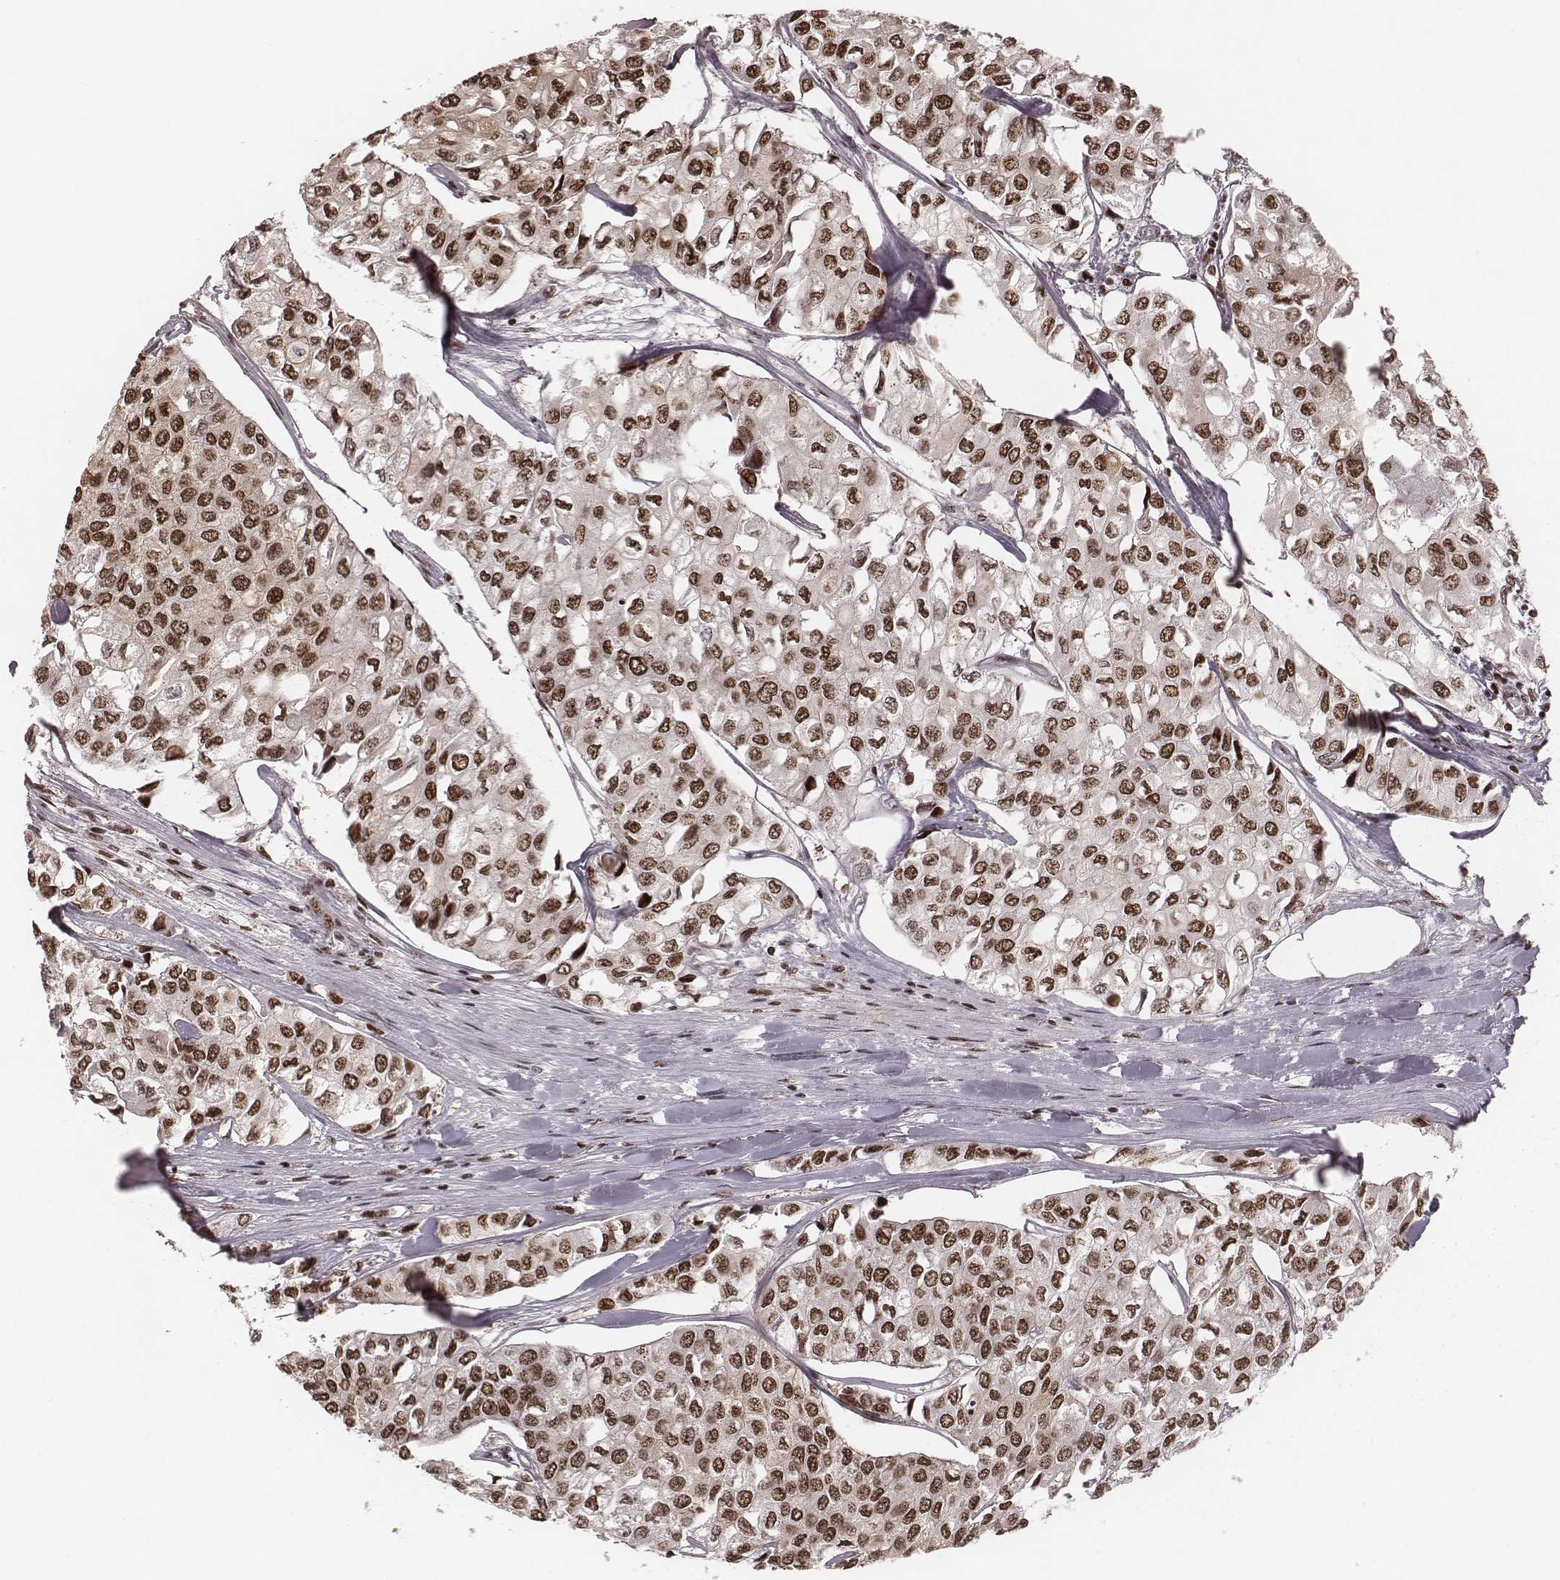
{"staining": {"intensity": "moderate", "quantity": ">75%", "location": "nuclear"}, "tissue": "urothelial cancer", "cell_type": "Tumor cells", "image_type": "cancer", "snomed": [{"axis": "morphology", "description": "Urothelial carcinoma, High grade"}, {"axis": "topography", "description": "Urinary bladder"}], "caption": "Immunohistochemistry (IHC) (DAB (3,3'-diaminobenzidine)) staining of urothelial carcinoma (high-grade) shows moderate nuclear protein expression in approximately >75% of tumor cells. (IHC, brightfield microscopy, high magnification).", "gene": "VRK3", "patient": {"sex": "male", "age": 73}}